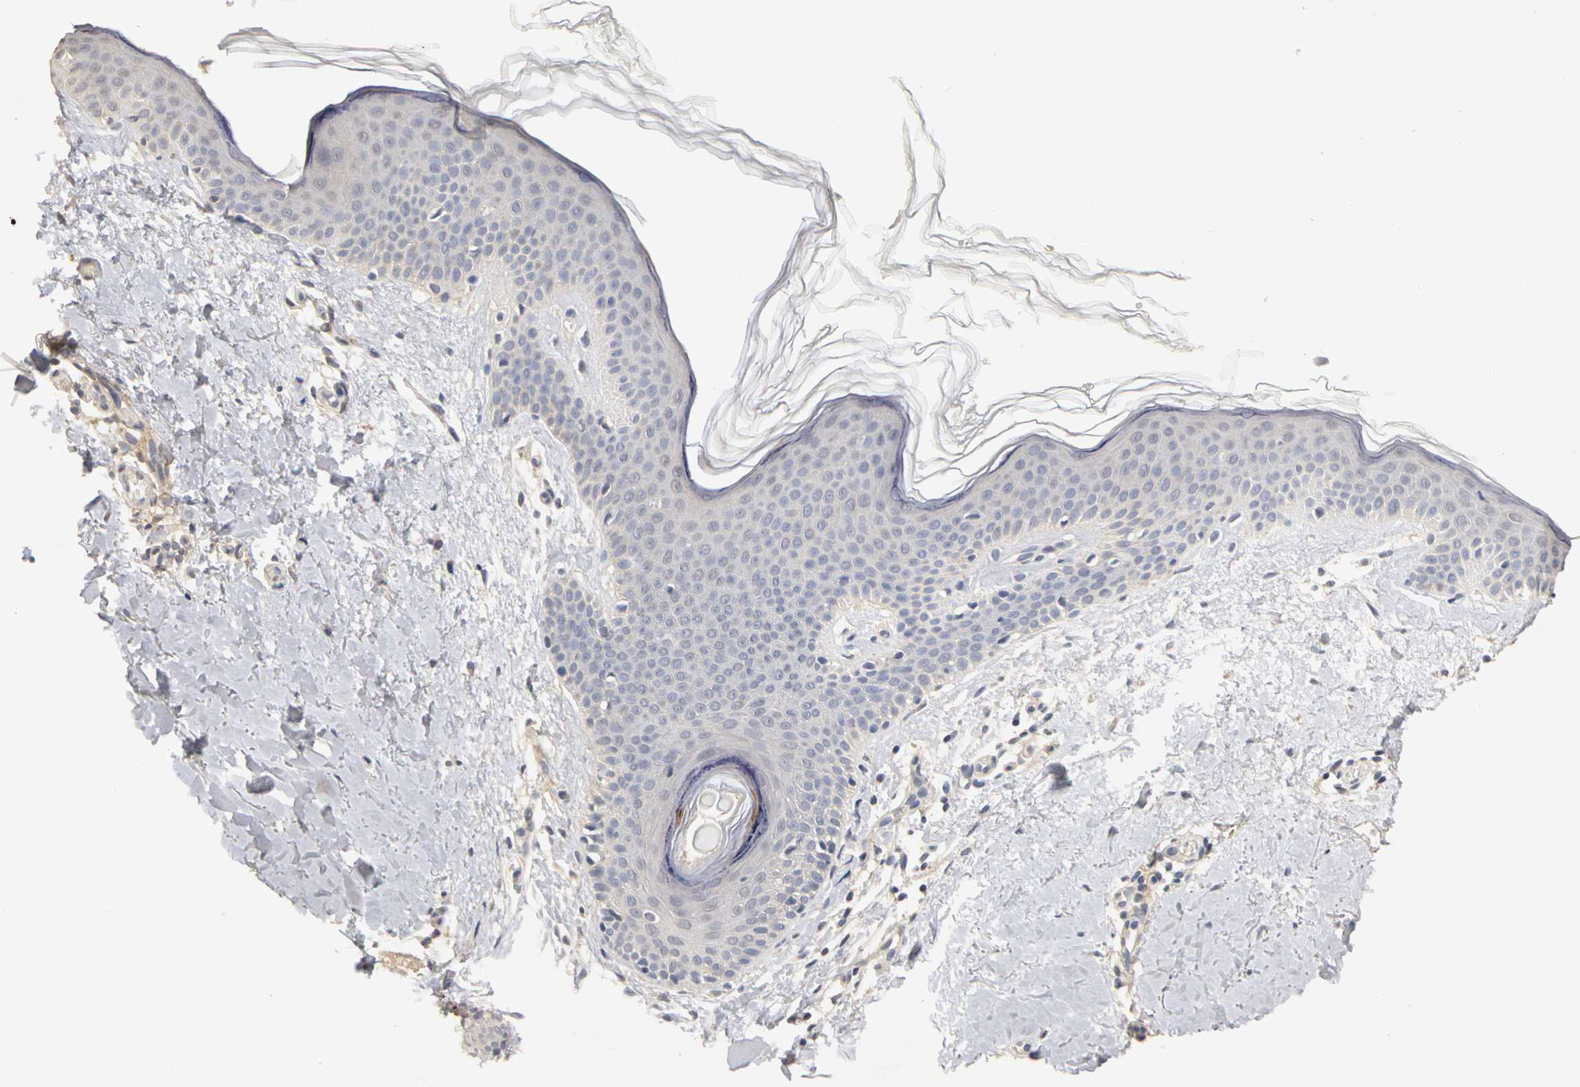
{"staining": {"intensity": "negative", "quantity": "none", "location": "none"}, "tissue": "skin", "cell_type": "Fibroblasts", "image_type": "normal", "snomed": [{"axis": "morphology", "description": "Normal tissue, NOS"}, {"axis": "topography", "description": "Skin"}], "caption": "Skin stained for a protein using immunohistochemistry displays no staining fibroblasts.", "gene": "PGR", "patient": {"sex": "female", "age": 56}}